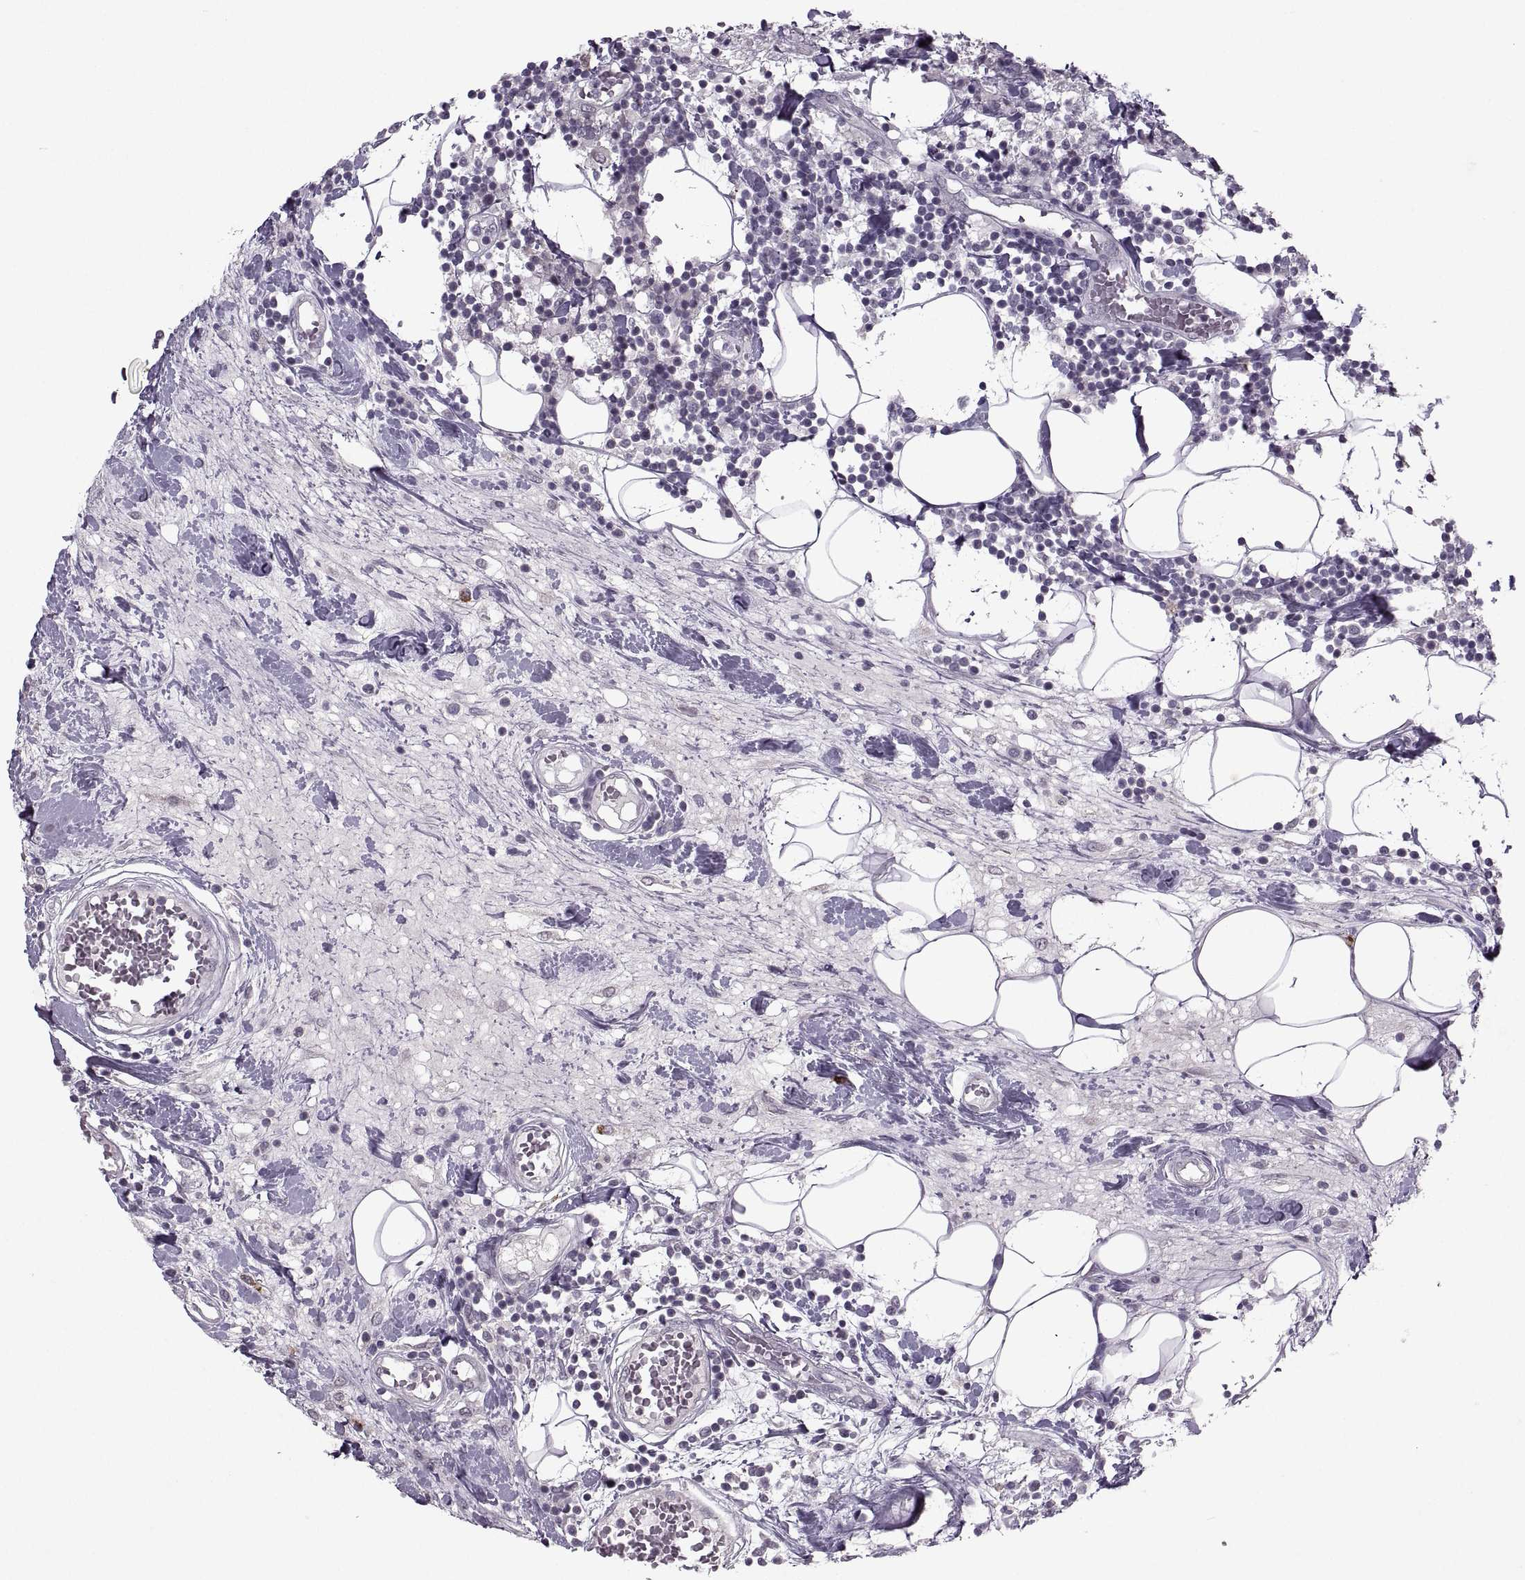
{"staining": {"intensity": "weak", "quantity": "<25%", "location": "cytoplasmic/membranous"}, "tissue": "breast cancer", "cell_type": "Tumor cells", "image_type": "cancer", "snomed": [{"axis": "morphology", "description": "Lobular carcinoma"}, {"axis": "topography", "description": "Breast"}], "caption": "Breast cancer (lobular carcinoma) stained for a protein using immunohistochemistry shows no positivity tumor cells.", "gene": "MGAT4D", "patient": {"sex": "female", "age": 59}}